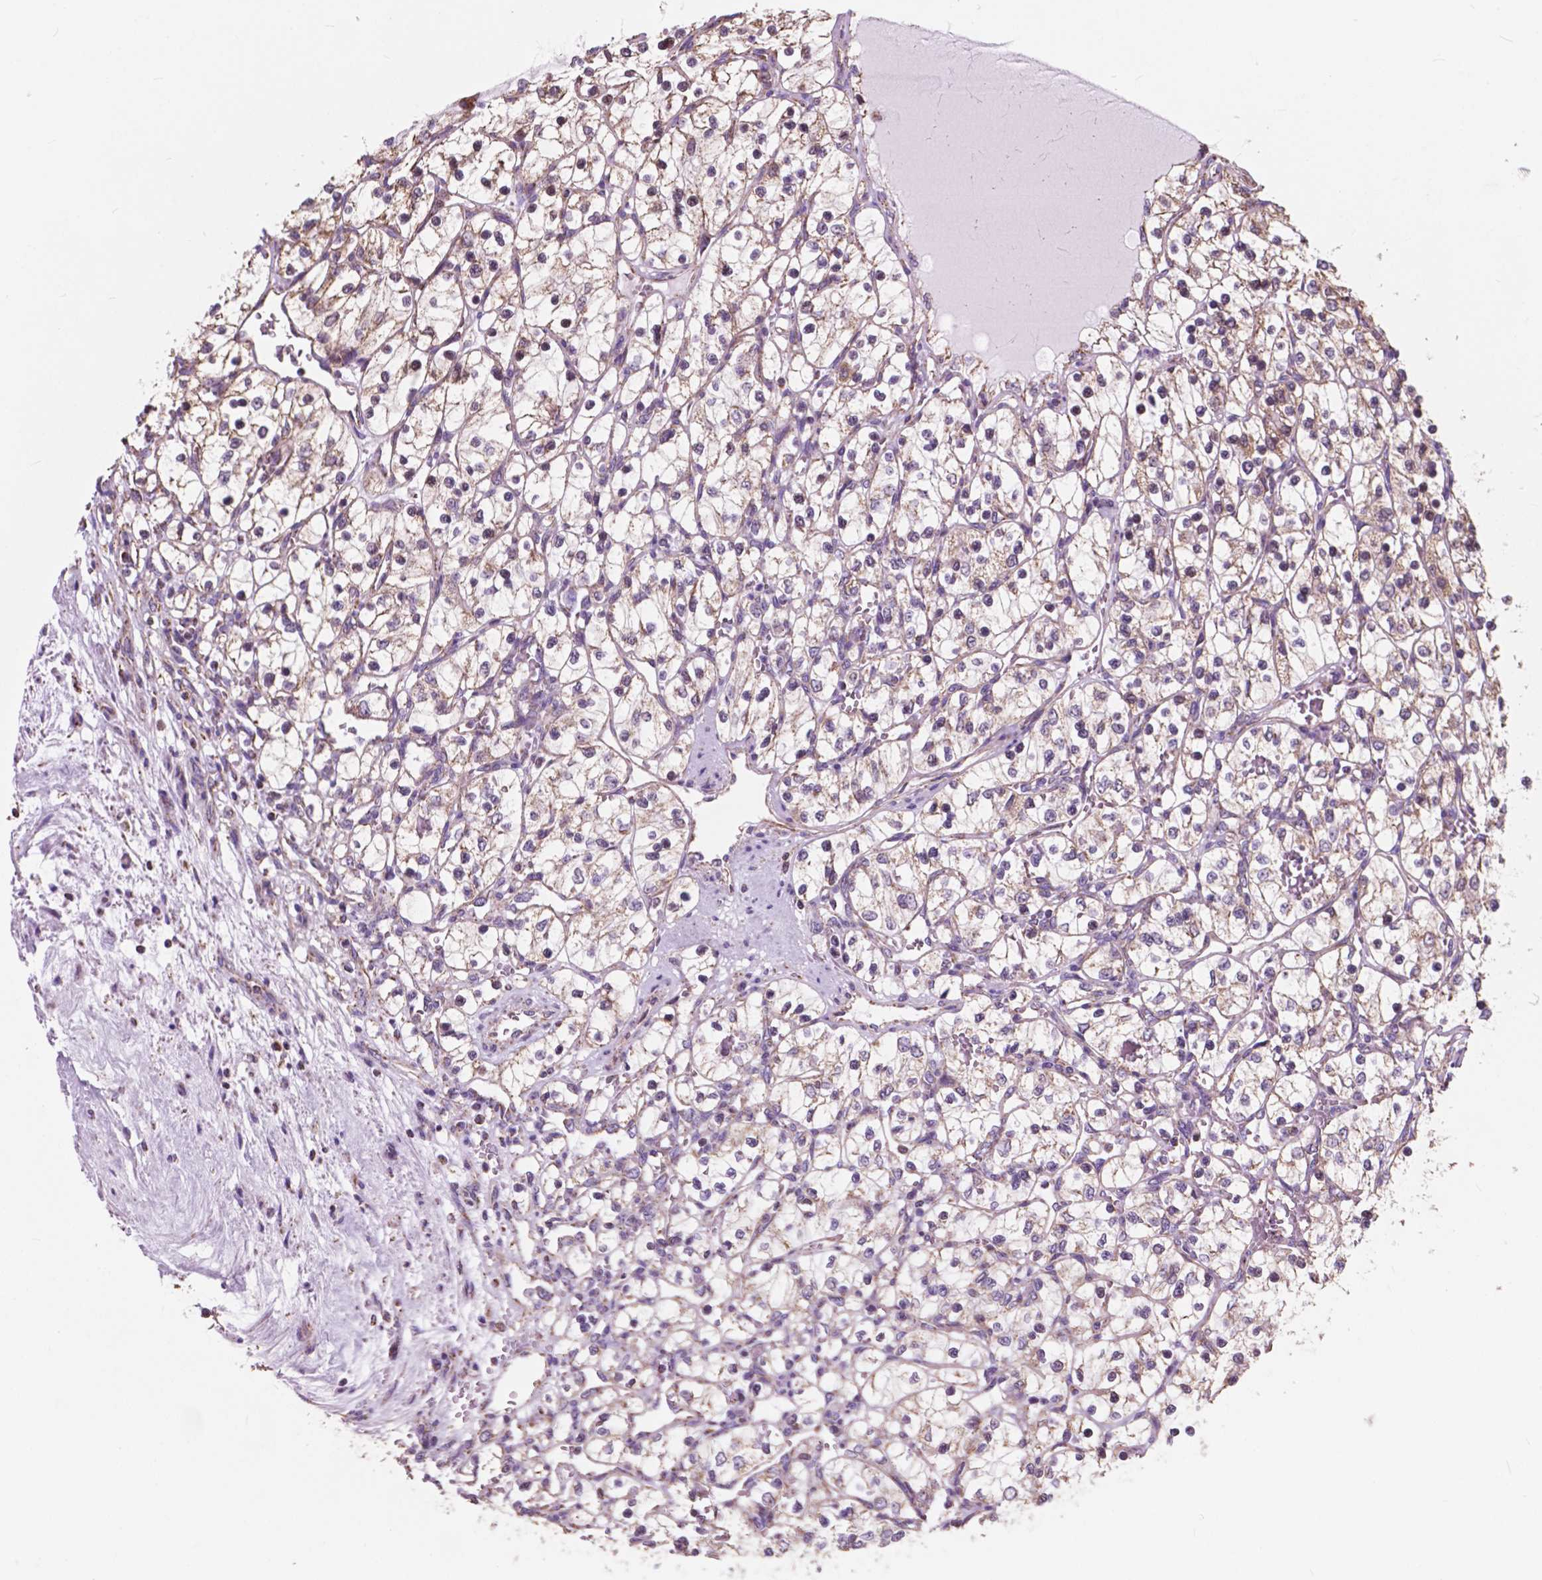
{"staining": {"intensity": "weak", "quantity": ">75%", "location": "cytoplasmic/membranous"}, "tissue": "renal cancer", "cell_type": "Tumor cells", "image_type": "cancer", "snomed": [{"axis": "morphology", "description": "Adenocarcinoma, NOS"}, {"axis": "topography", "description": "Kidney"}], "caption": "Renal cancer (adenocarcinoma) was stained to show a protein in brown. There is low levels of weak cytoplasmic/membranous staining in about >75% of tumor cells. (DAB IHC, brown staining for protein, blue staining for nuclei).", "gene": "SCOC", "patient": {"sex": "female", "age": 69}}